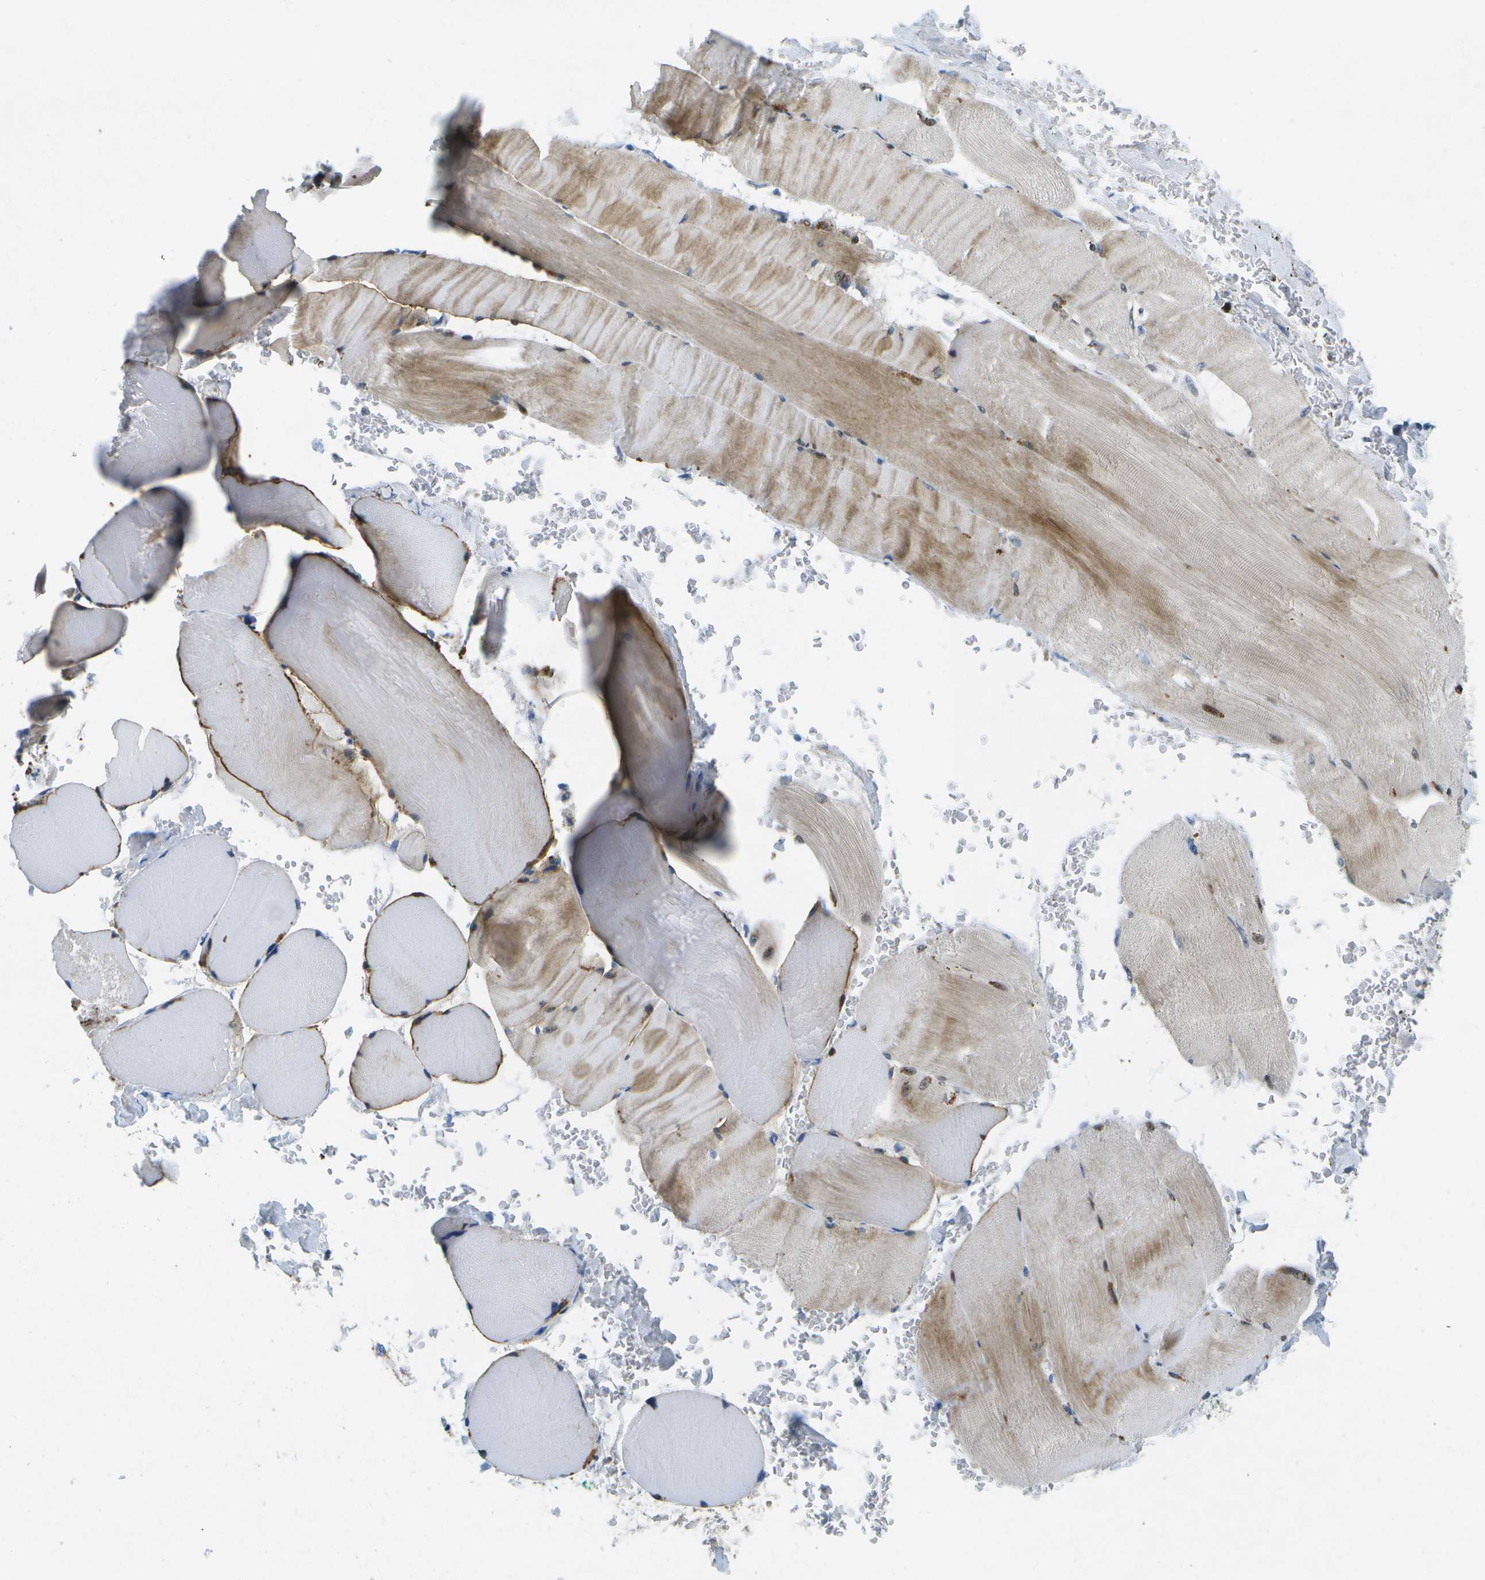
{"staining": {"intensity": "weak", "quantity": "<25%", "location": "cytoplasmic/membranous"}, "tissue": "skeletal muscle", "cell_type": "Myocytes", "image_type": "normal", "snomed": [{"axis": "morphology", "description": "Normal tissue, NOS"}, {"axis": "topography", "description": "Skin"}, {"axis": "topography", "description": "Skeletal muscle"}], "caption": "The image displays no staining of myocytes in unremarkable skeletal muscle.", "gene": "LIPG", "patient": {"sex": "male", "age": 83}}